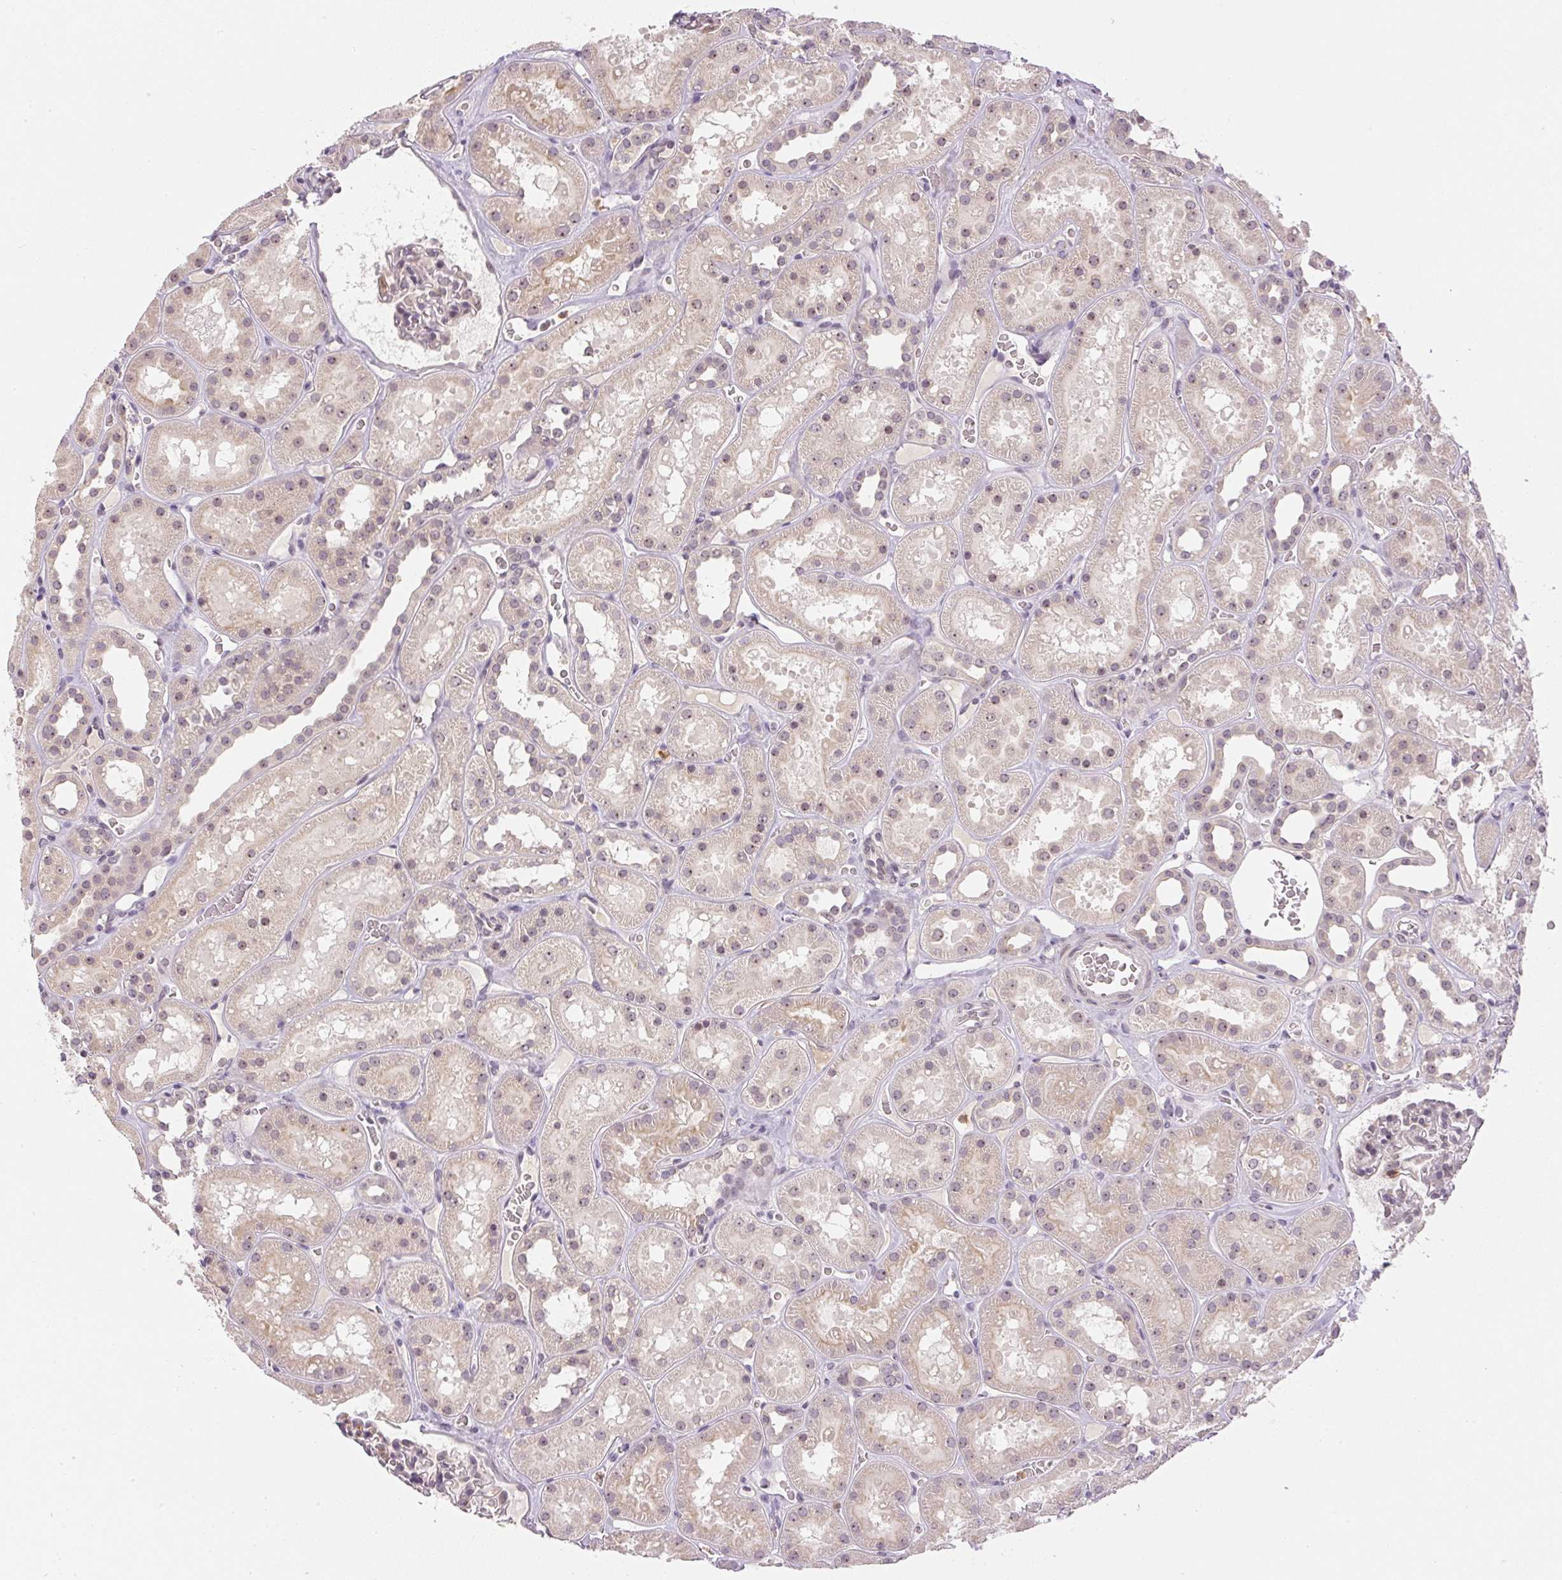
{"staining": {"intensity": "negative", "quantity": "none", "location": "none"}, "tissue": "kidney", "cell_type": "Cells in glomeruli", "image_type": "normal", "snomed": [{"axis": "morphology", "description": "Normal tissue, NOS"}, {"axis": "topography", "description": "Kidney"}], "caption": "Immunohistochemistry of benign human kidney exhibits no positivity in cells in glomeruli.", "gene": "SGF29", "patient": {"sex": "female", "age": 41}}